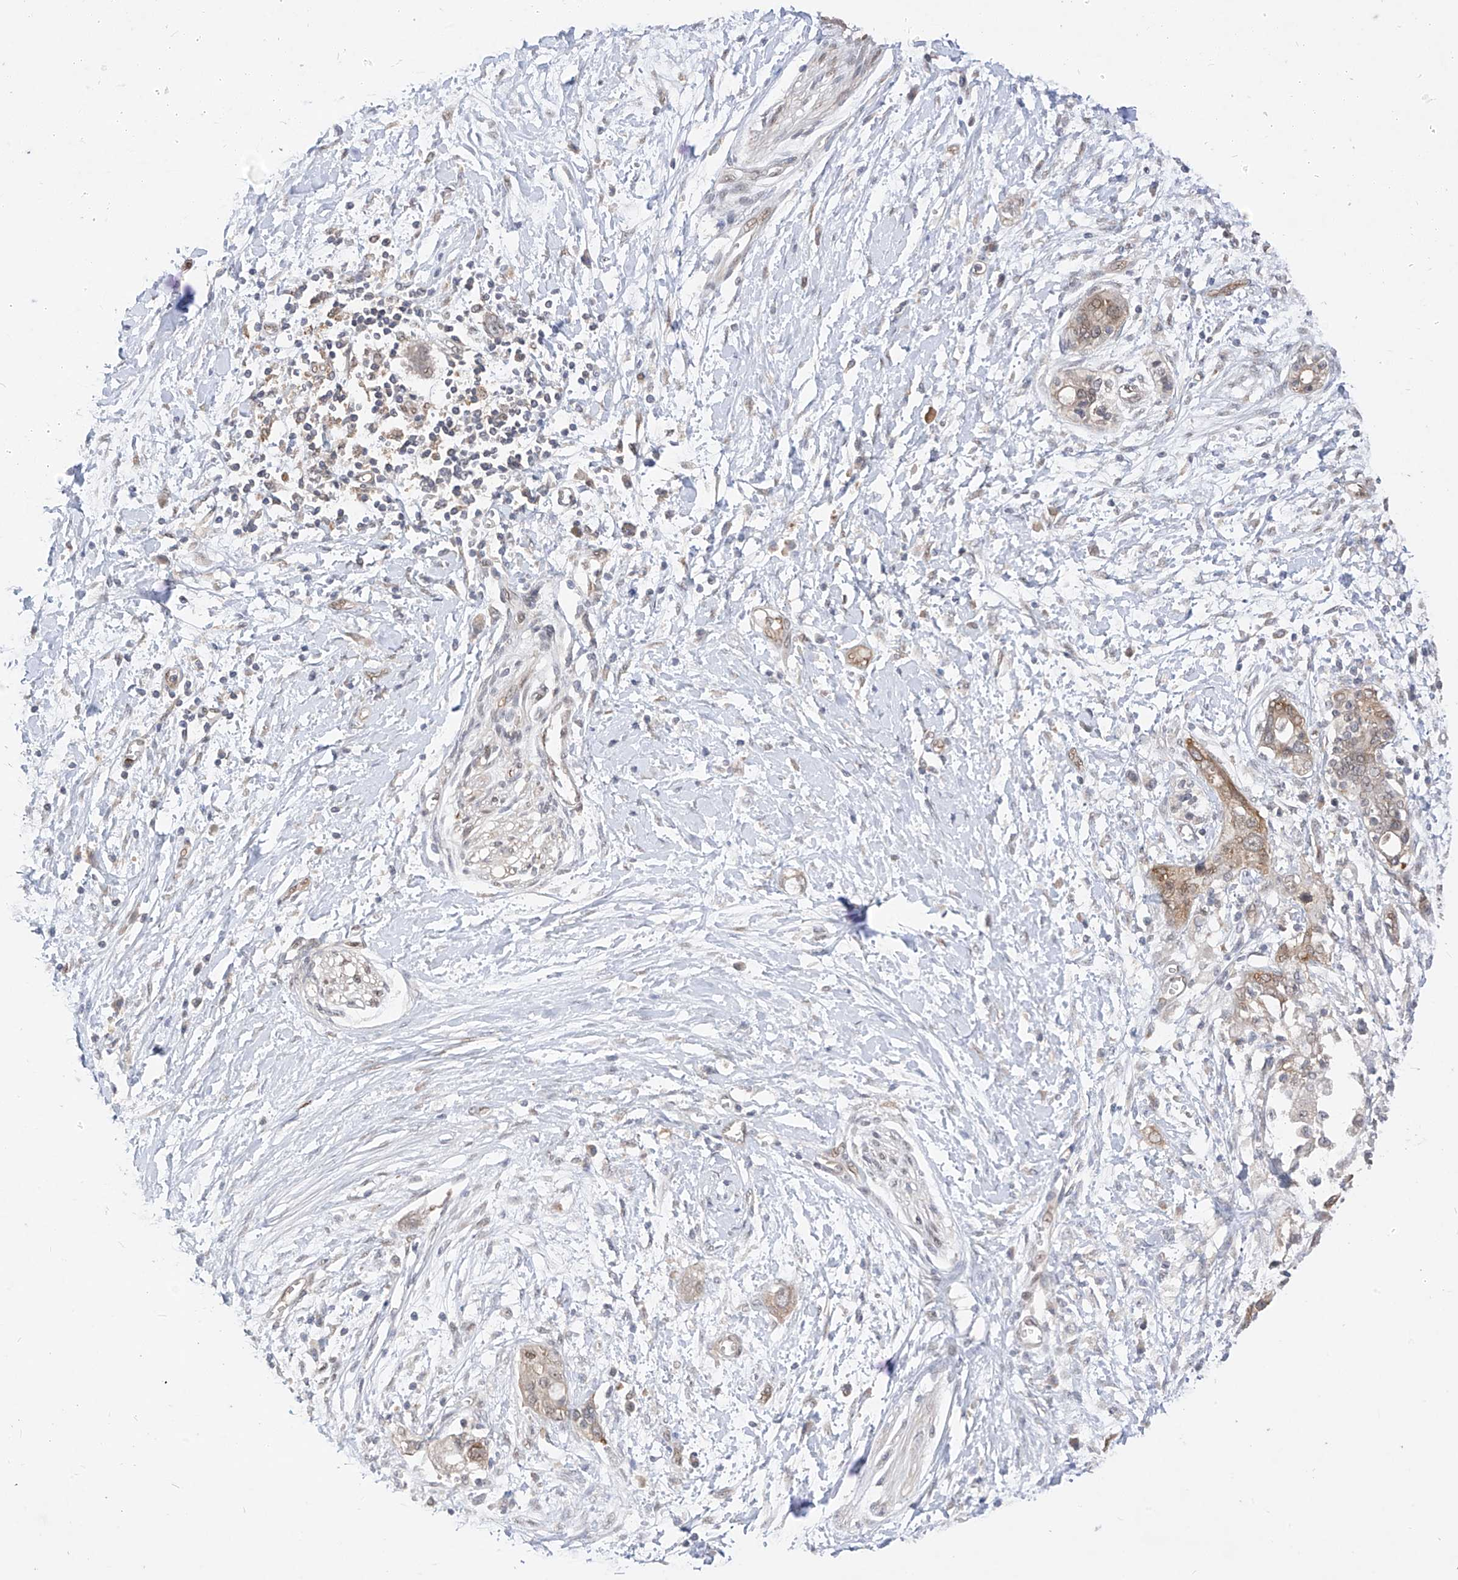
{"staining": {"intensity": "weak", "quantity": "<25%", "location": "cytoplasmic/membranous"}, "tissue": "pancreatic cancer", "cell_type": "Tumor cells", "image_type": "cancer", "snomed": [{"axis": "morphology", "description": "Normal tissue, NOS"}, {"axis": "morphology", "description": "Adenocarcinoma, NOS"}, {"axis": "topography", "description": "Pancreas"}, {"axis": "topography", "description": "Peripheral nerve tissue"}], "caption": "This is a image of immunohistochemistry staining of adenocarcinoma (pancreatic), which shows no staining in tumor cells.", "gene": "MRTFA", "patient": {"sex": "male", "age": 59}}